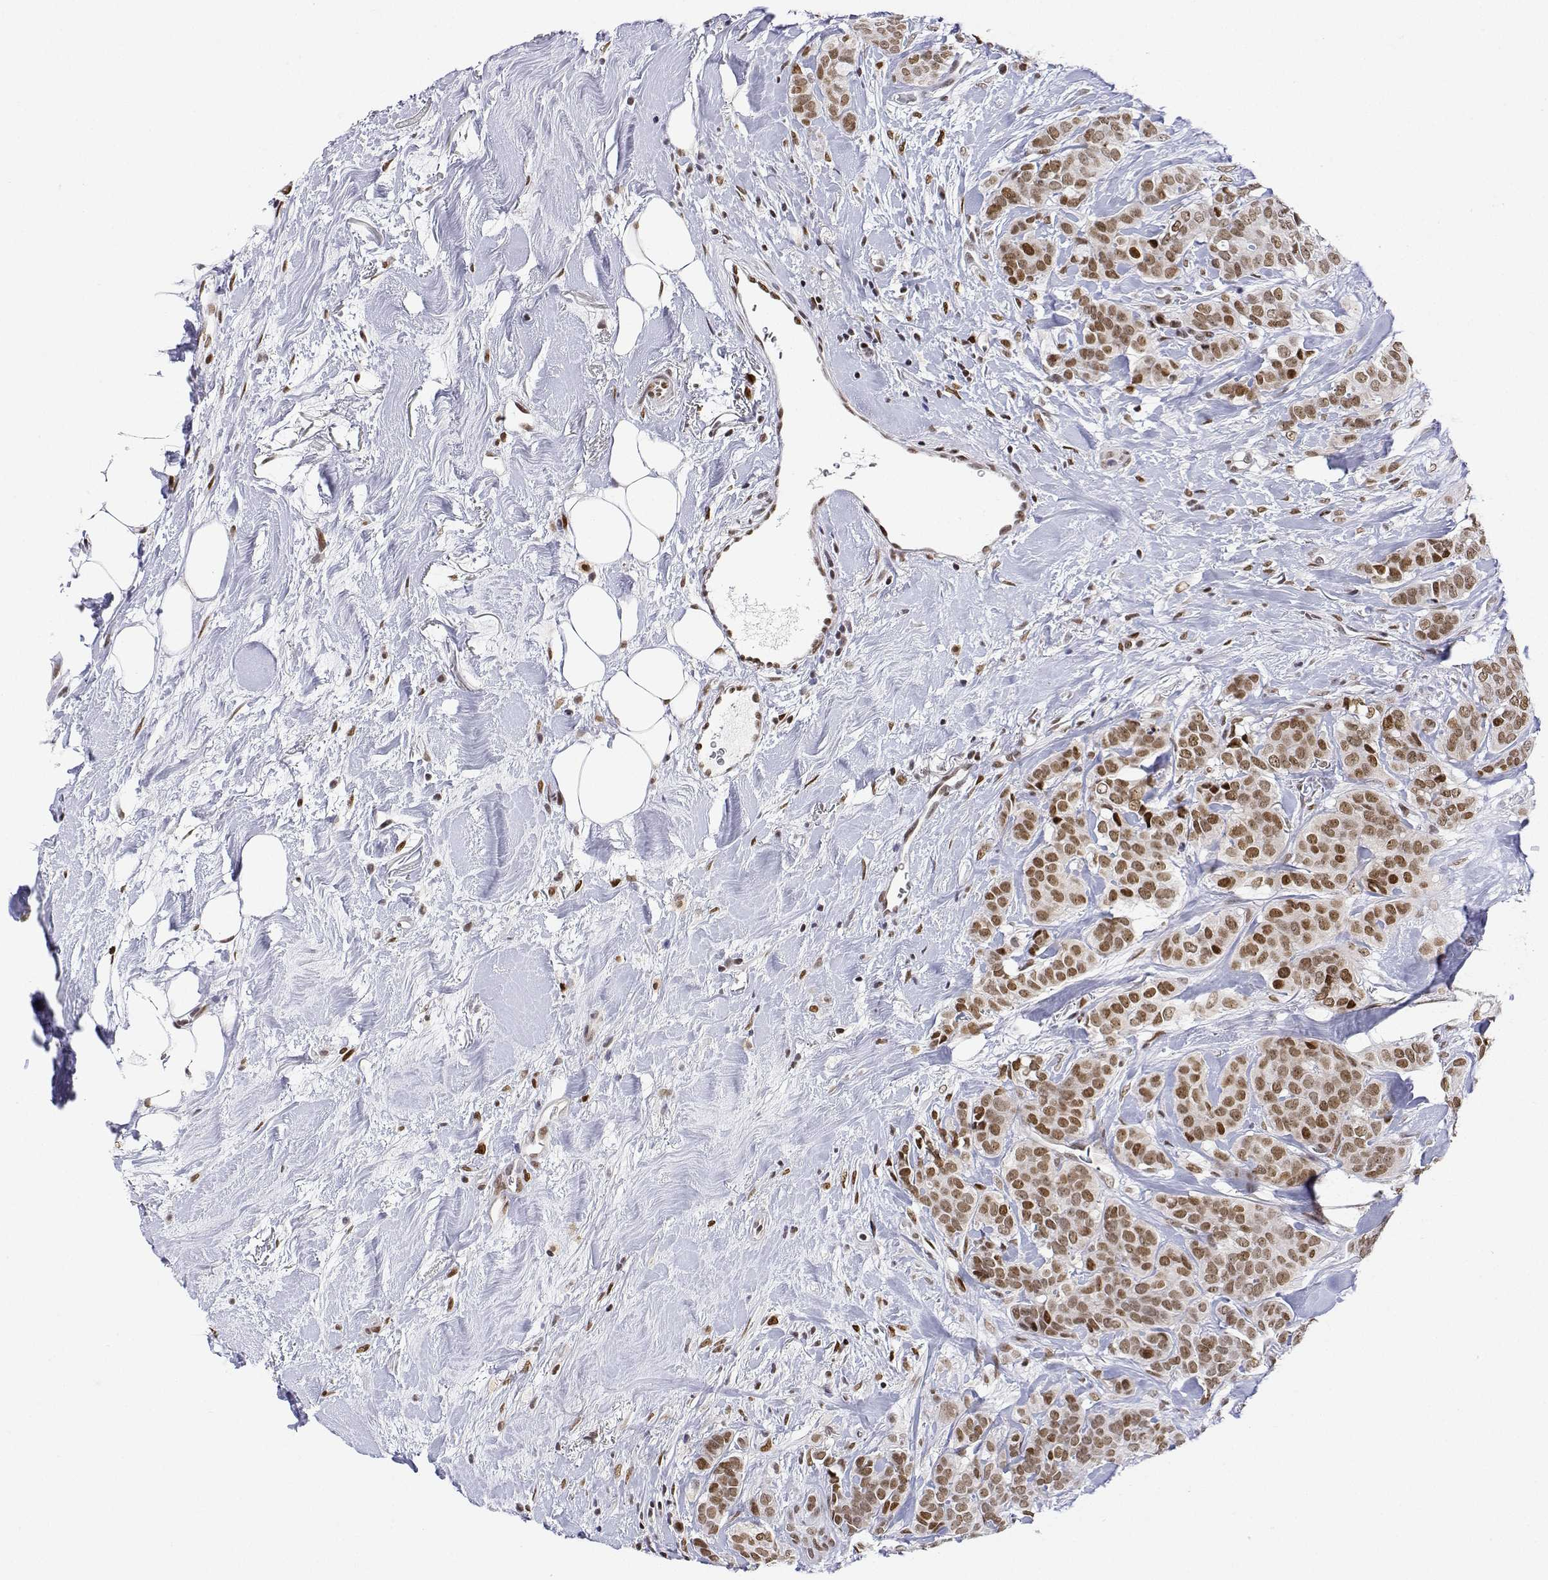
{"staining": {"intensity": "moderate", "quantity": ">75%", "location": "nuclear"}, "tissue": "breast cancer", "cell_type": "Tumor cells", "image_type": "cancer", "snomed": [{"axis": "morphology", "description": "Duct carcinoma"}, {"axis": "topography", "description": "Breast"}], "caption": "A high-resolution histopathology image shows immunohistochemistry staining of breast cancer, which displays moderate nuclear positivity in about >75% of tumor cells.", "gene": "XPC", "patient": {"sex": "female", "age": 84}}